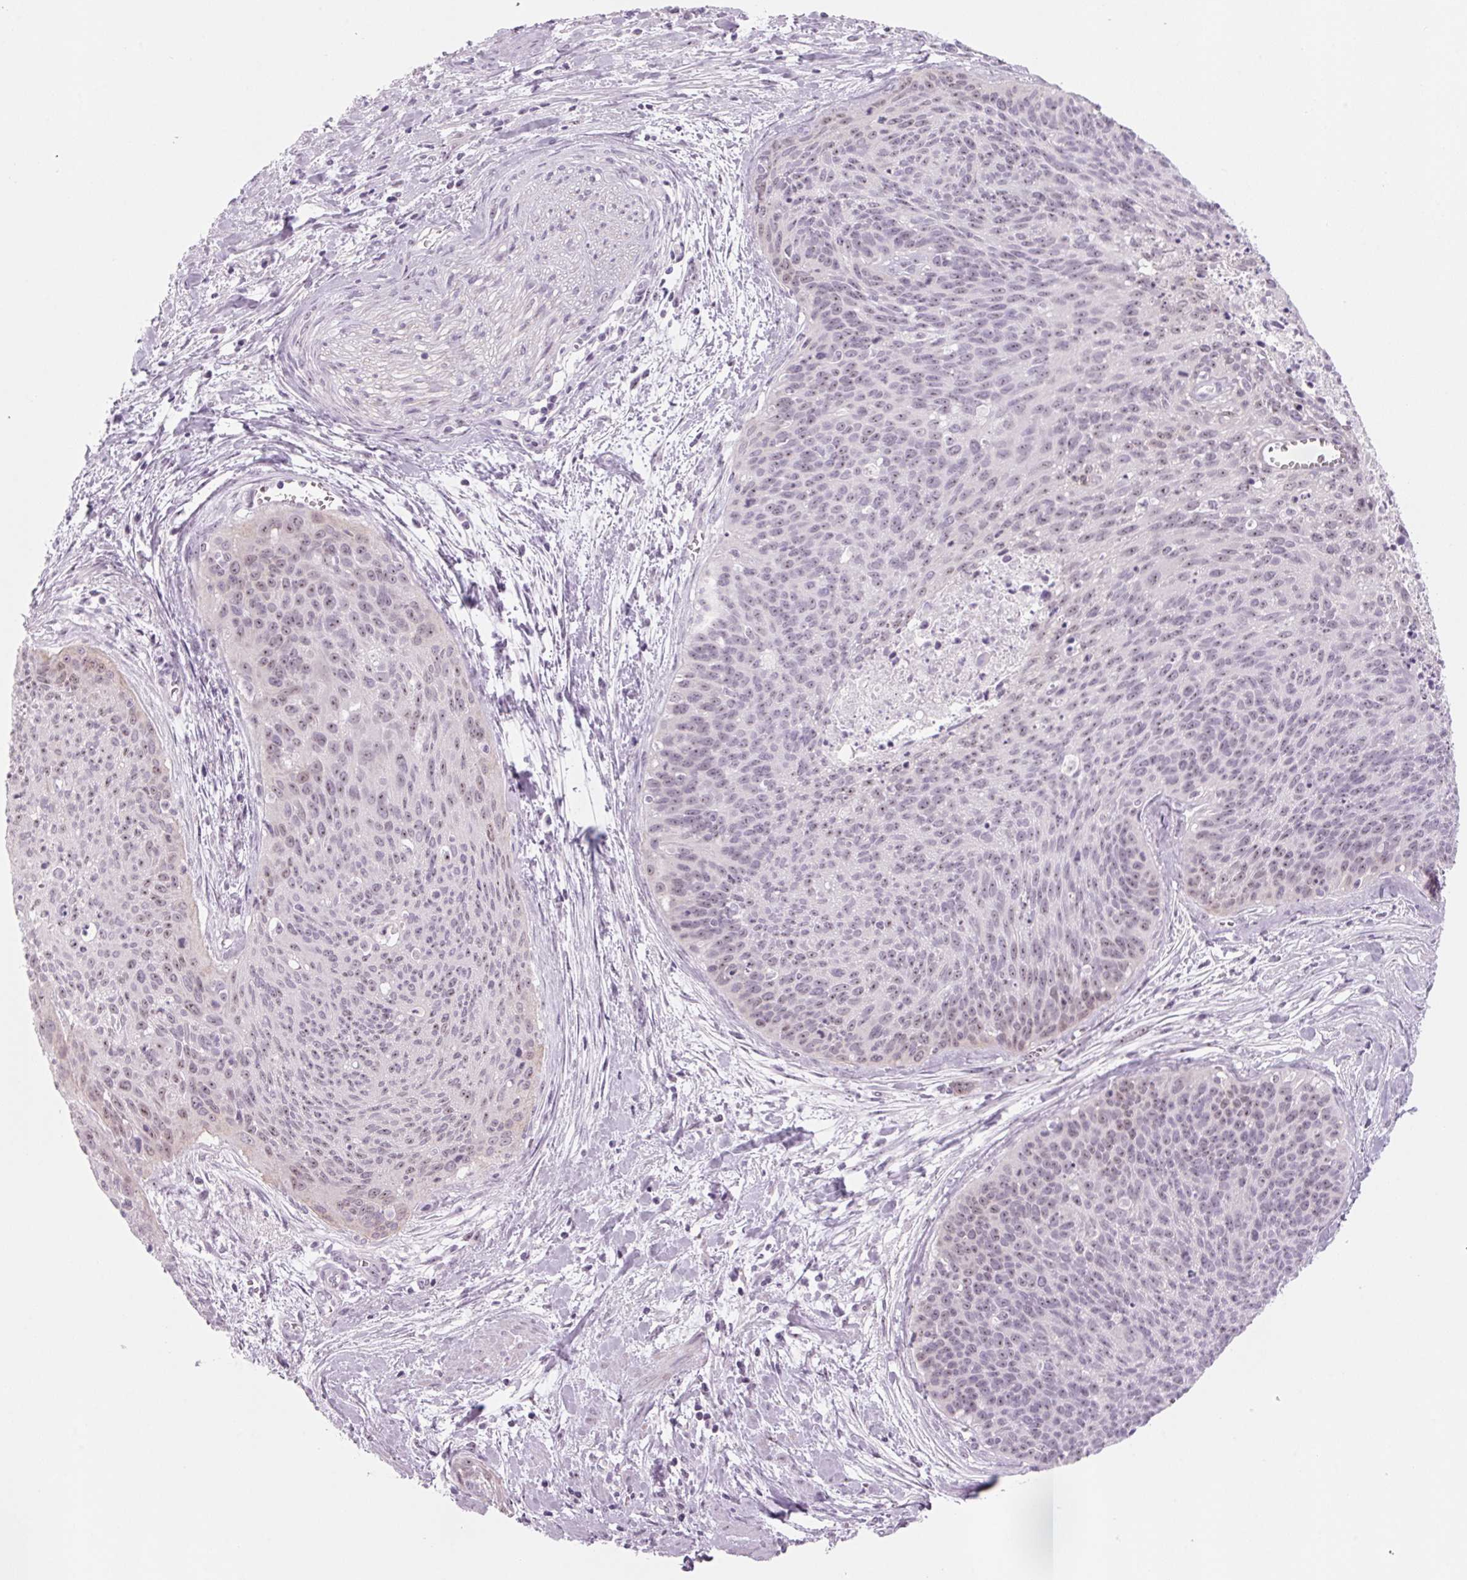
{"staining": {"intensity": "weak", "quantity": "25%-75%", "location": "nuclear"}, "tissue": "cervical cancer", "cell_type": "Tumor cells", "image_type": "cancer", "snomed": [{"axis": "morphology", "description": "Squamous cell carcinoma, NOS"}, {"axis": "topography", "description": "Cervix"}], "caption": "IHC of cervical cancer displays low levels of weak nuclear staining in about 25%-75% of tumor cells.", "gene": "DNTTIP2", "patient": {"sex": "female", "age": 55}}